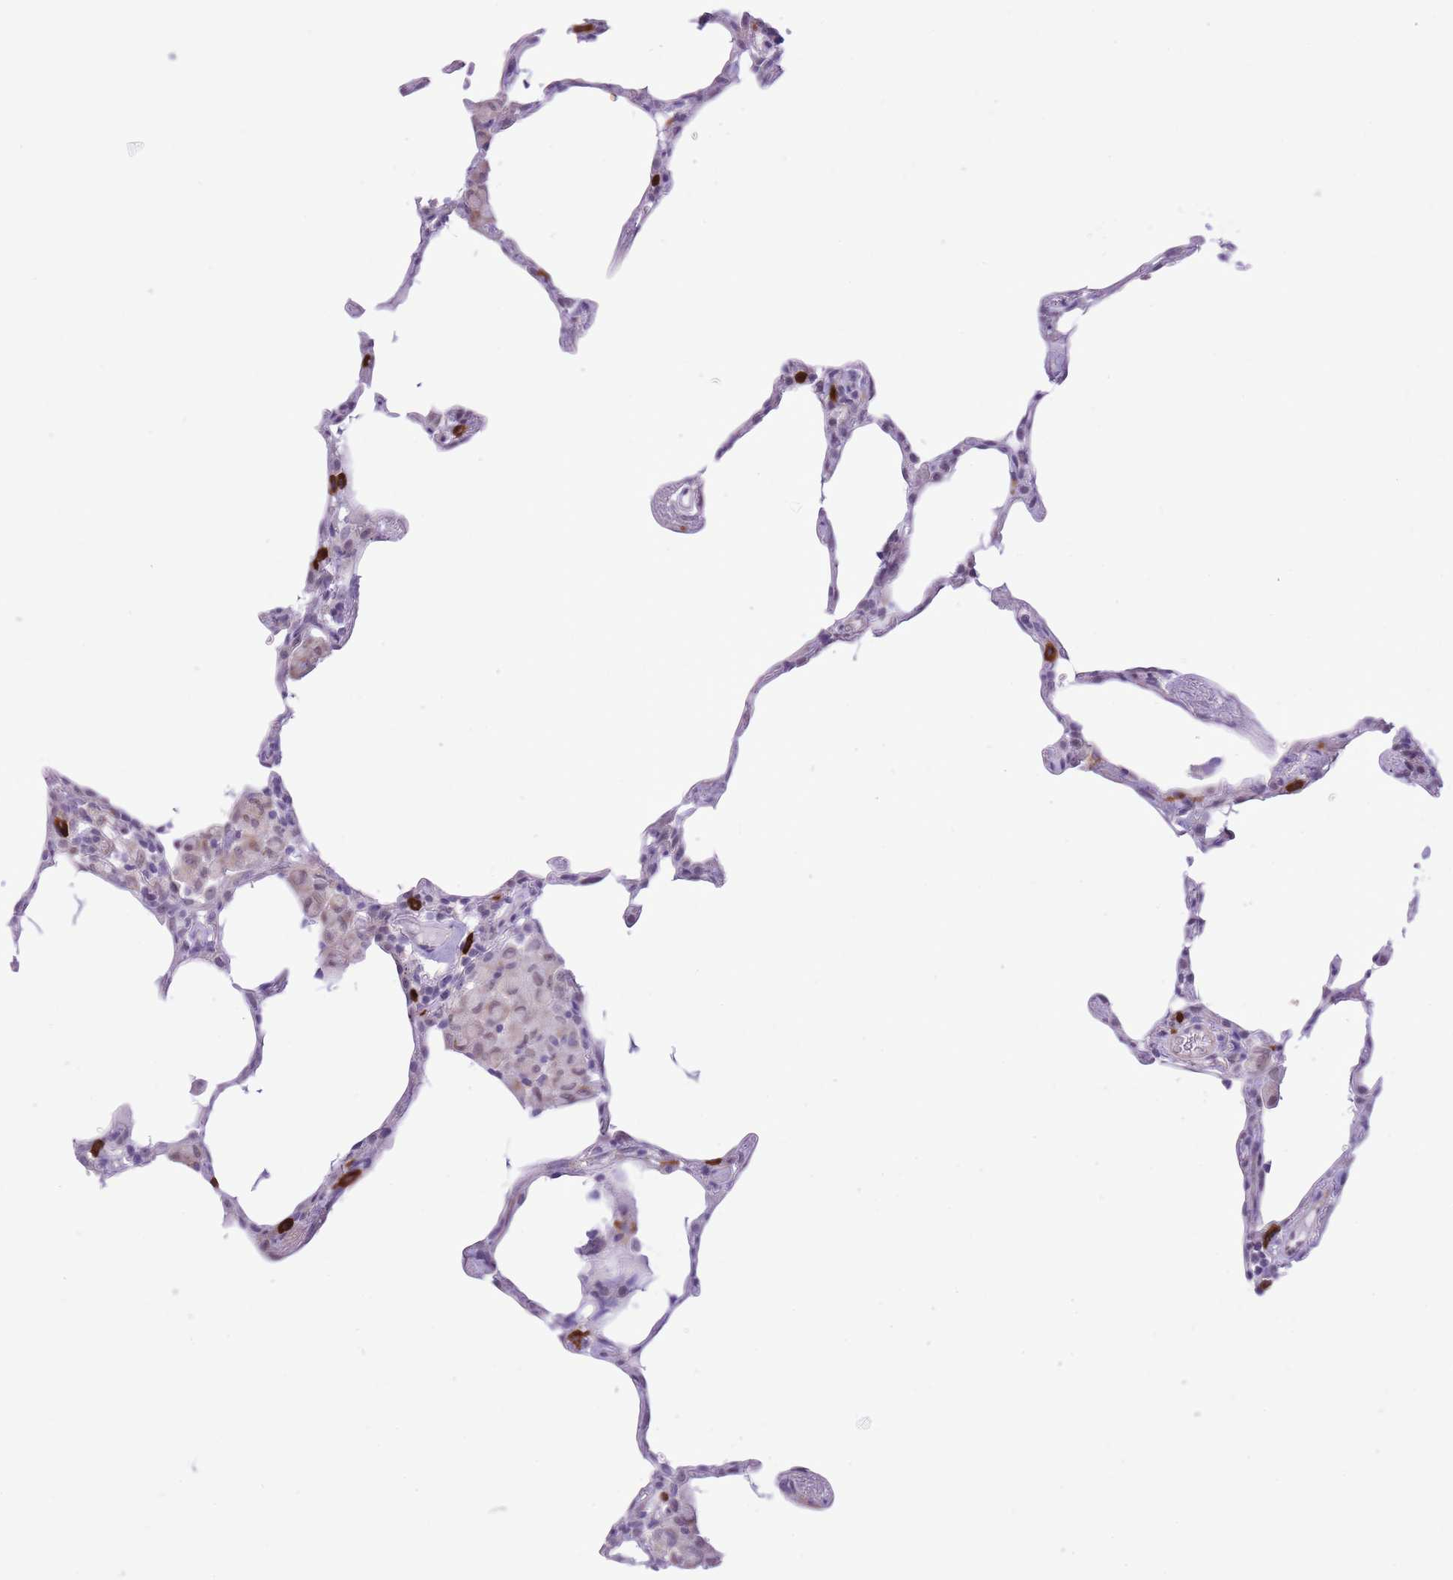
{"staining": {"intensity": "strong", "quantity": "<25%", "location": "cytoplasmic/membranous"}, "tissue": "lung", "cell_type": "Alveolar cells", "image_type": "normal", "snomed": [{"axis": "morphology", "description": "Normal tissue, NOS"}, {"axis": "topography", "description": "Lung"}], "caption": "The immunohistochemical stain highlights strong cytoplasmic/membranous staining in alveolar cells of normal lung. (DAB (3,3'-diaminobenzidine) IHC, brown staining for protein, blue staining for nuclei).", "gene": "MEIOSIN", "patient": {"sex": "female", "age": 57}}